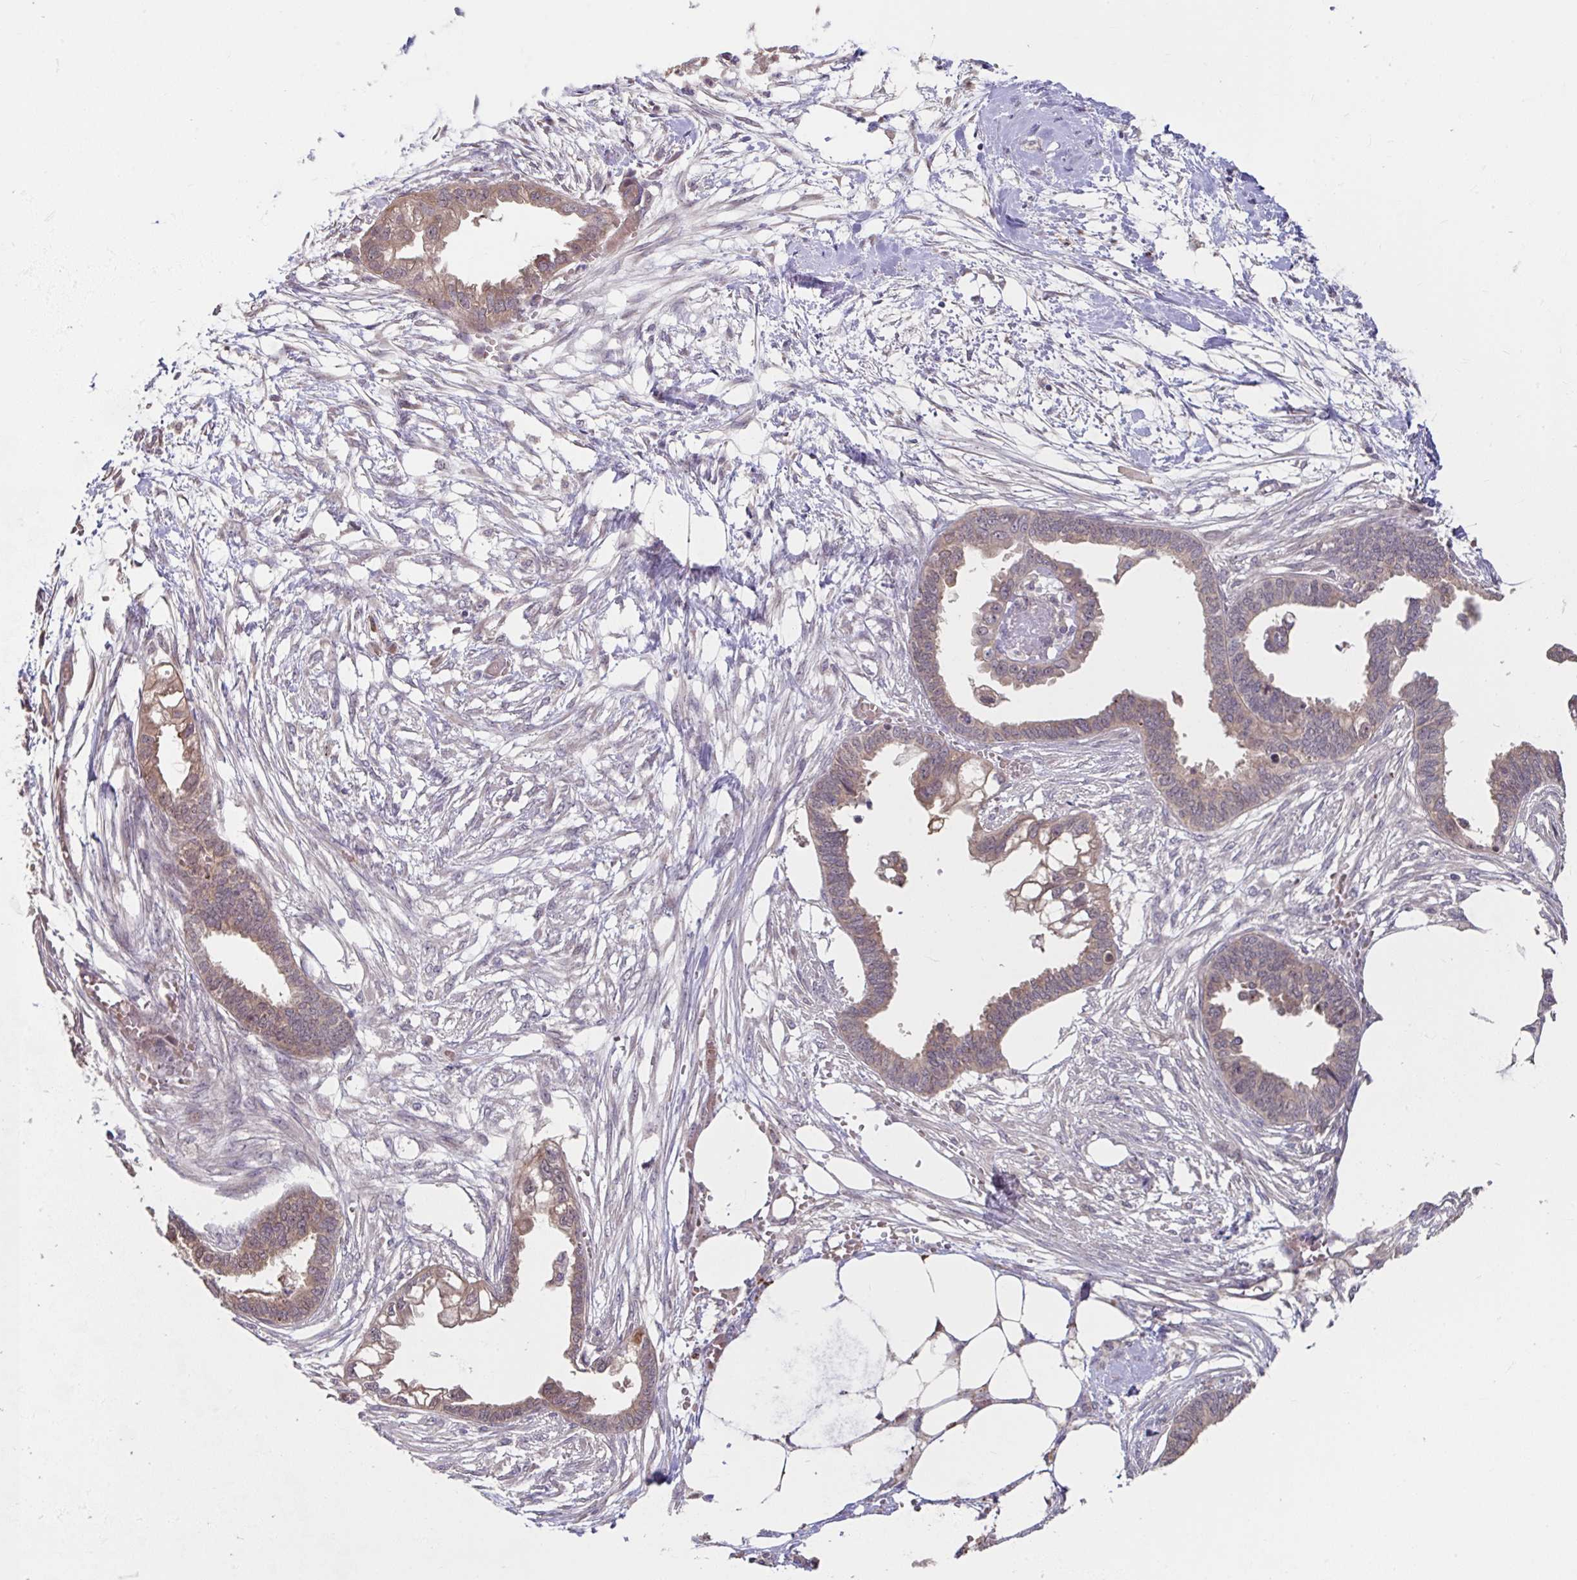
{"staining": {"intensity": "moderate", "quantity": ">75%", "location": "cytoplasmic/membranous"}, "tissue": "endometrial cancer", "cell_type": "Tumor cells", "image_type": "cancer", "snomed": [{"axis": "morphology", "description": "Adenocarcinoma, NOS"}, {"axis": "morphology", "description": "Adenocarcinoma, metastatic, NOS"}, {"axis": "topography", "description": "Adipose tissue"}, {"axis": "topography", "description": "Endometrium"}], "caption": "Immunohistochemical staining of human endometrial cancer (adenocarcinoma) displays medium levels of moderate cytoplasmic/membranous protein expression in approximately >75% of tumor cells.", "gene": "STYXL1", "patient": {"sex": "female", "age": 67}}